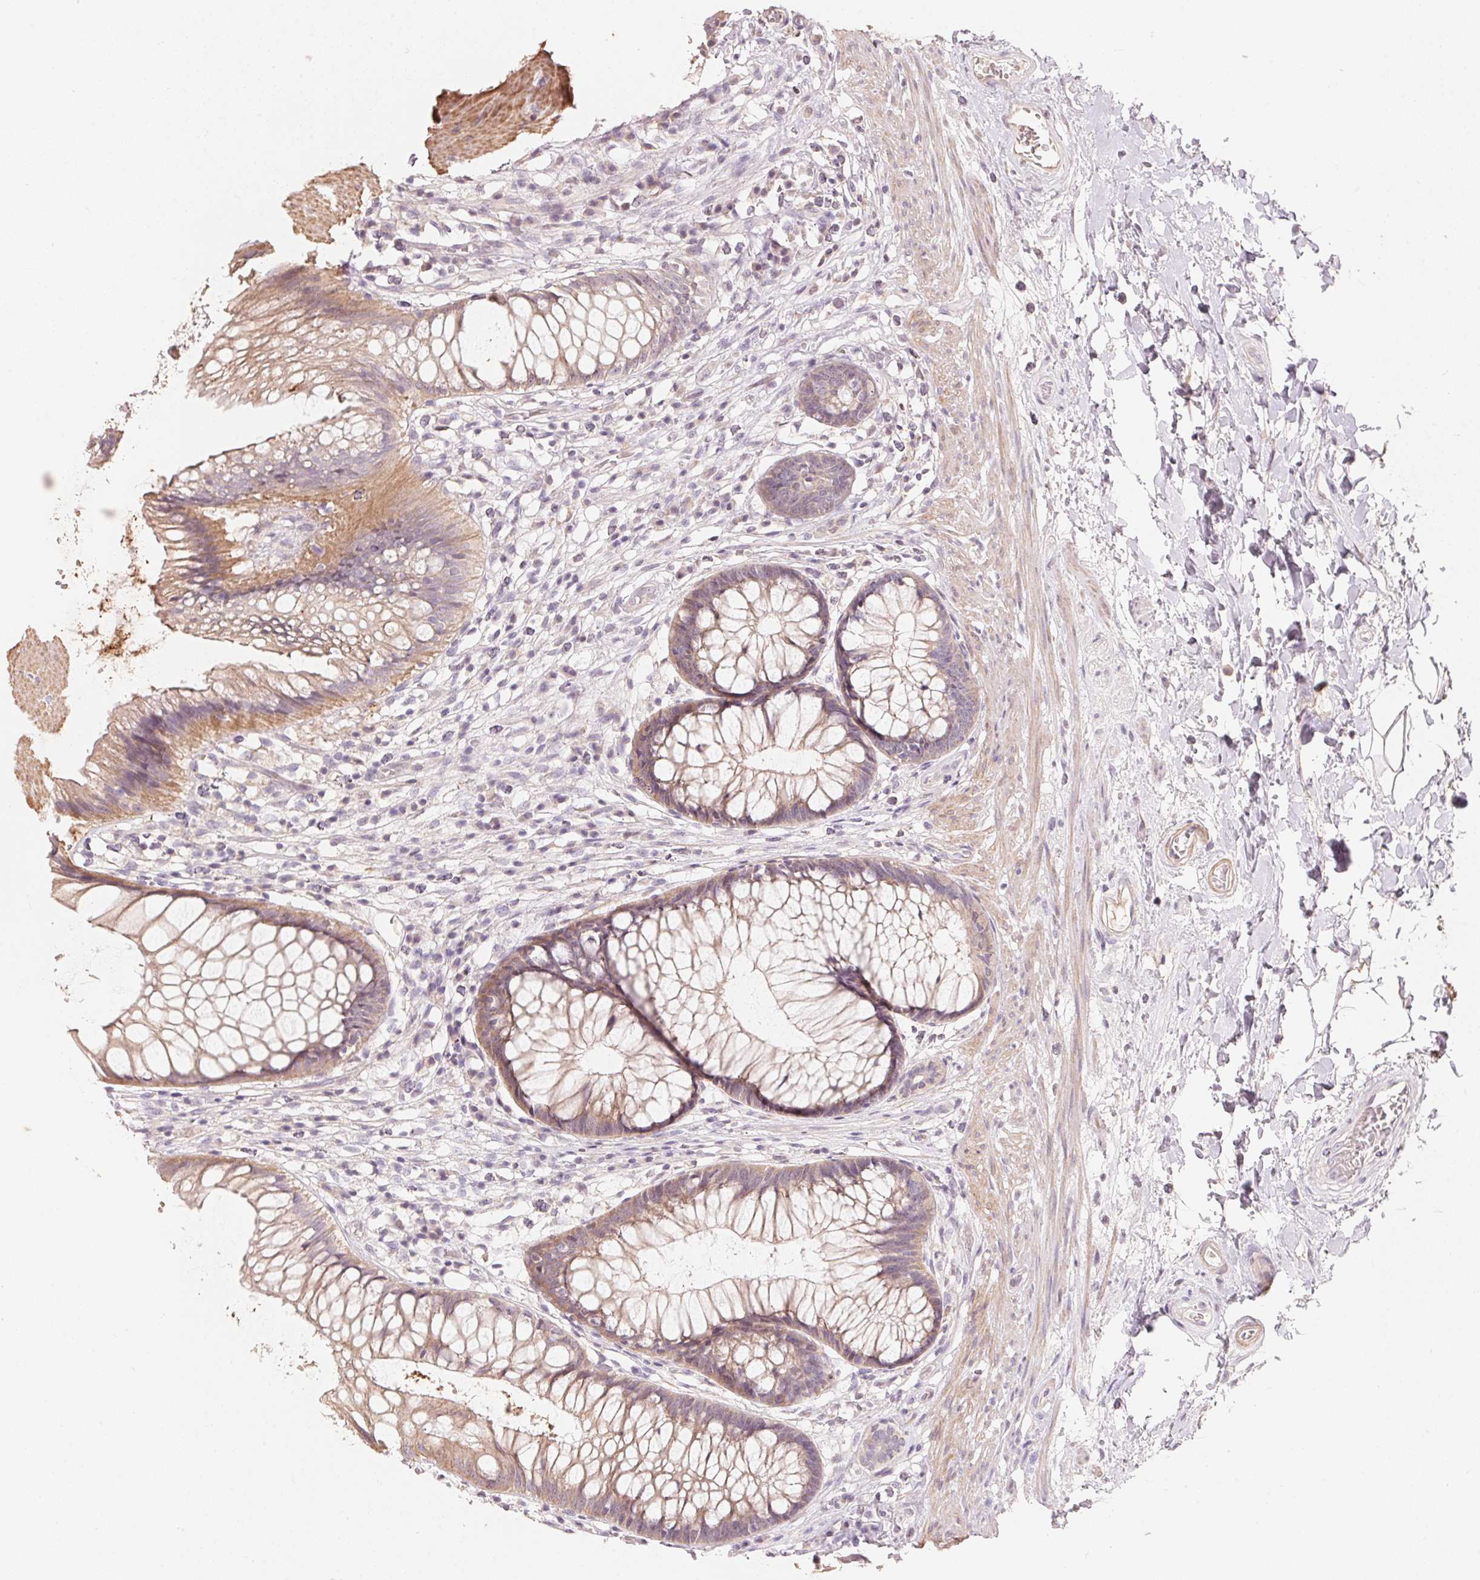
{"staining": {"intensity": "weak", "quantity": ">75%", "location": "cytoplasmic/membranous"}, "tissue": "rectum", "cell_type": "Glandular cells", "image_type": "normal", "snomed": [{"axis": "morphology", "description": "Normal tissue, NOS"}, {"axis": "topography", "description": "Smooth muscle"}, {"axis": "topography", "description": "Rectum"}], "caption": "Immunohistochemistry (IHC) of benign human rectum reveals low levels of weak cytoplasmic/membranous expression in approximately >75% of glandular cells.", "gene": "TP53AIP1", "patient": {"sex": "male", "age": 53}}